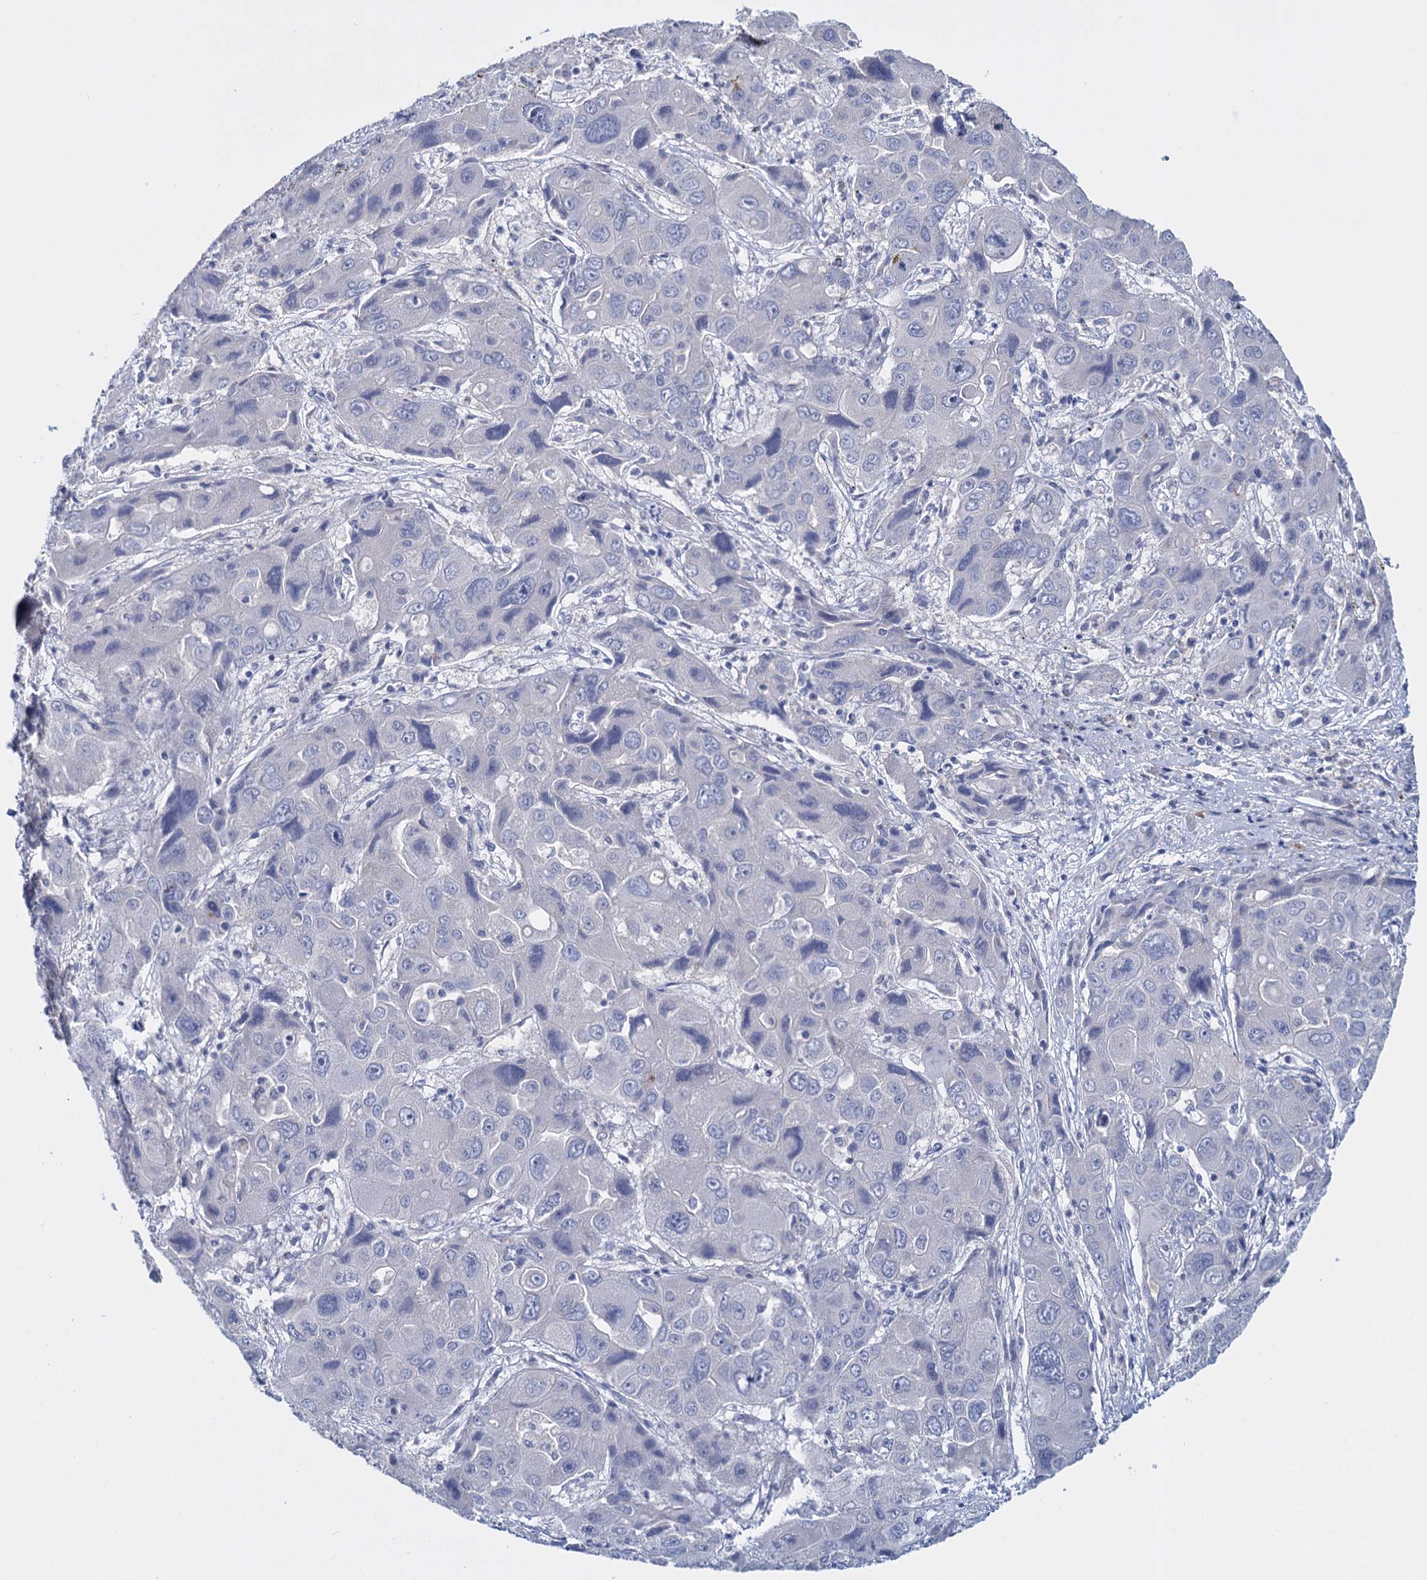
{"staining": {"intensity": "negative", "quantity": "none", "location": "none"}, "tissue": "liver cancer", "cell_type": "Tumor cells", "image_type": "cancer", "snomed": [{"axis": "morphology", "description": "Cholangiocarcinoma"}, {"axis": "topography", "description": "Liver"}], "caption": "DAB (3,3'-diaminobenzidine) immunohistochemical staining of human cholangiocarcinoma (liver) exhibits no significant staining in tumor cells.", "gene": "GSTM2", "patient": {"sex": "male", "age": 67}}